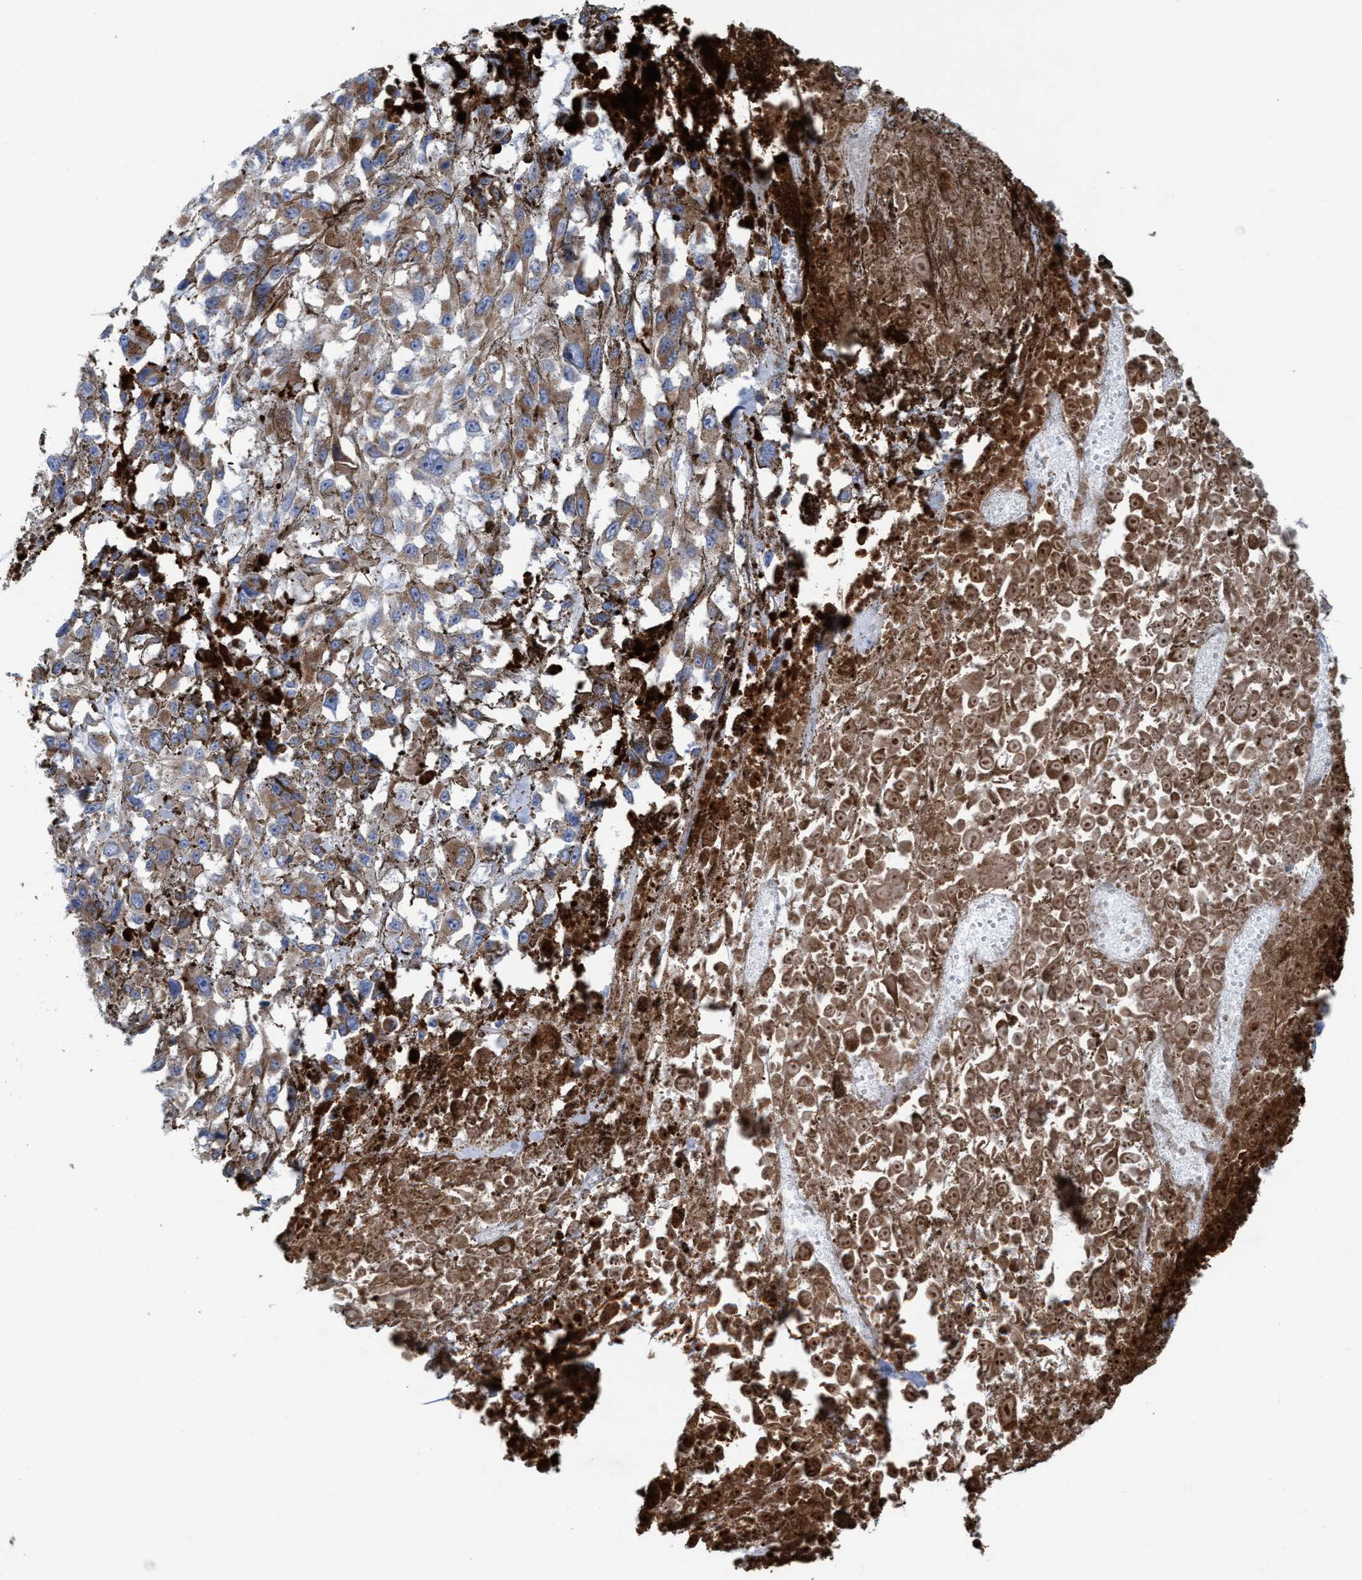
{"staining": {"intensity": "moderate", "quantity": ">75%", "location": "cytoplasmic/membranous"}, "tissue": "melanoma", "cell_type": "Tumor cells", "image_type": "cancer", "snomed": [{"axis": "morphology", "description": "Malignant melanoma, Metastatic site"}, {"axis": "topography", "description": "Lymph node"}], "caption": "This is an image of immunohistochemistry (IHC) staining of melanoma, which shows moderate staining in the cytoplasmic/membranous of tumor cells.", "gene": "GGA3", "patient": {"sex": "male", "age": 59}}